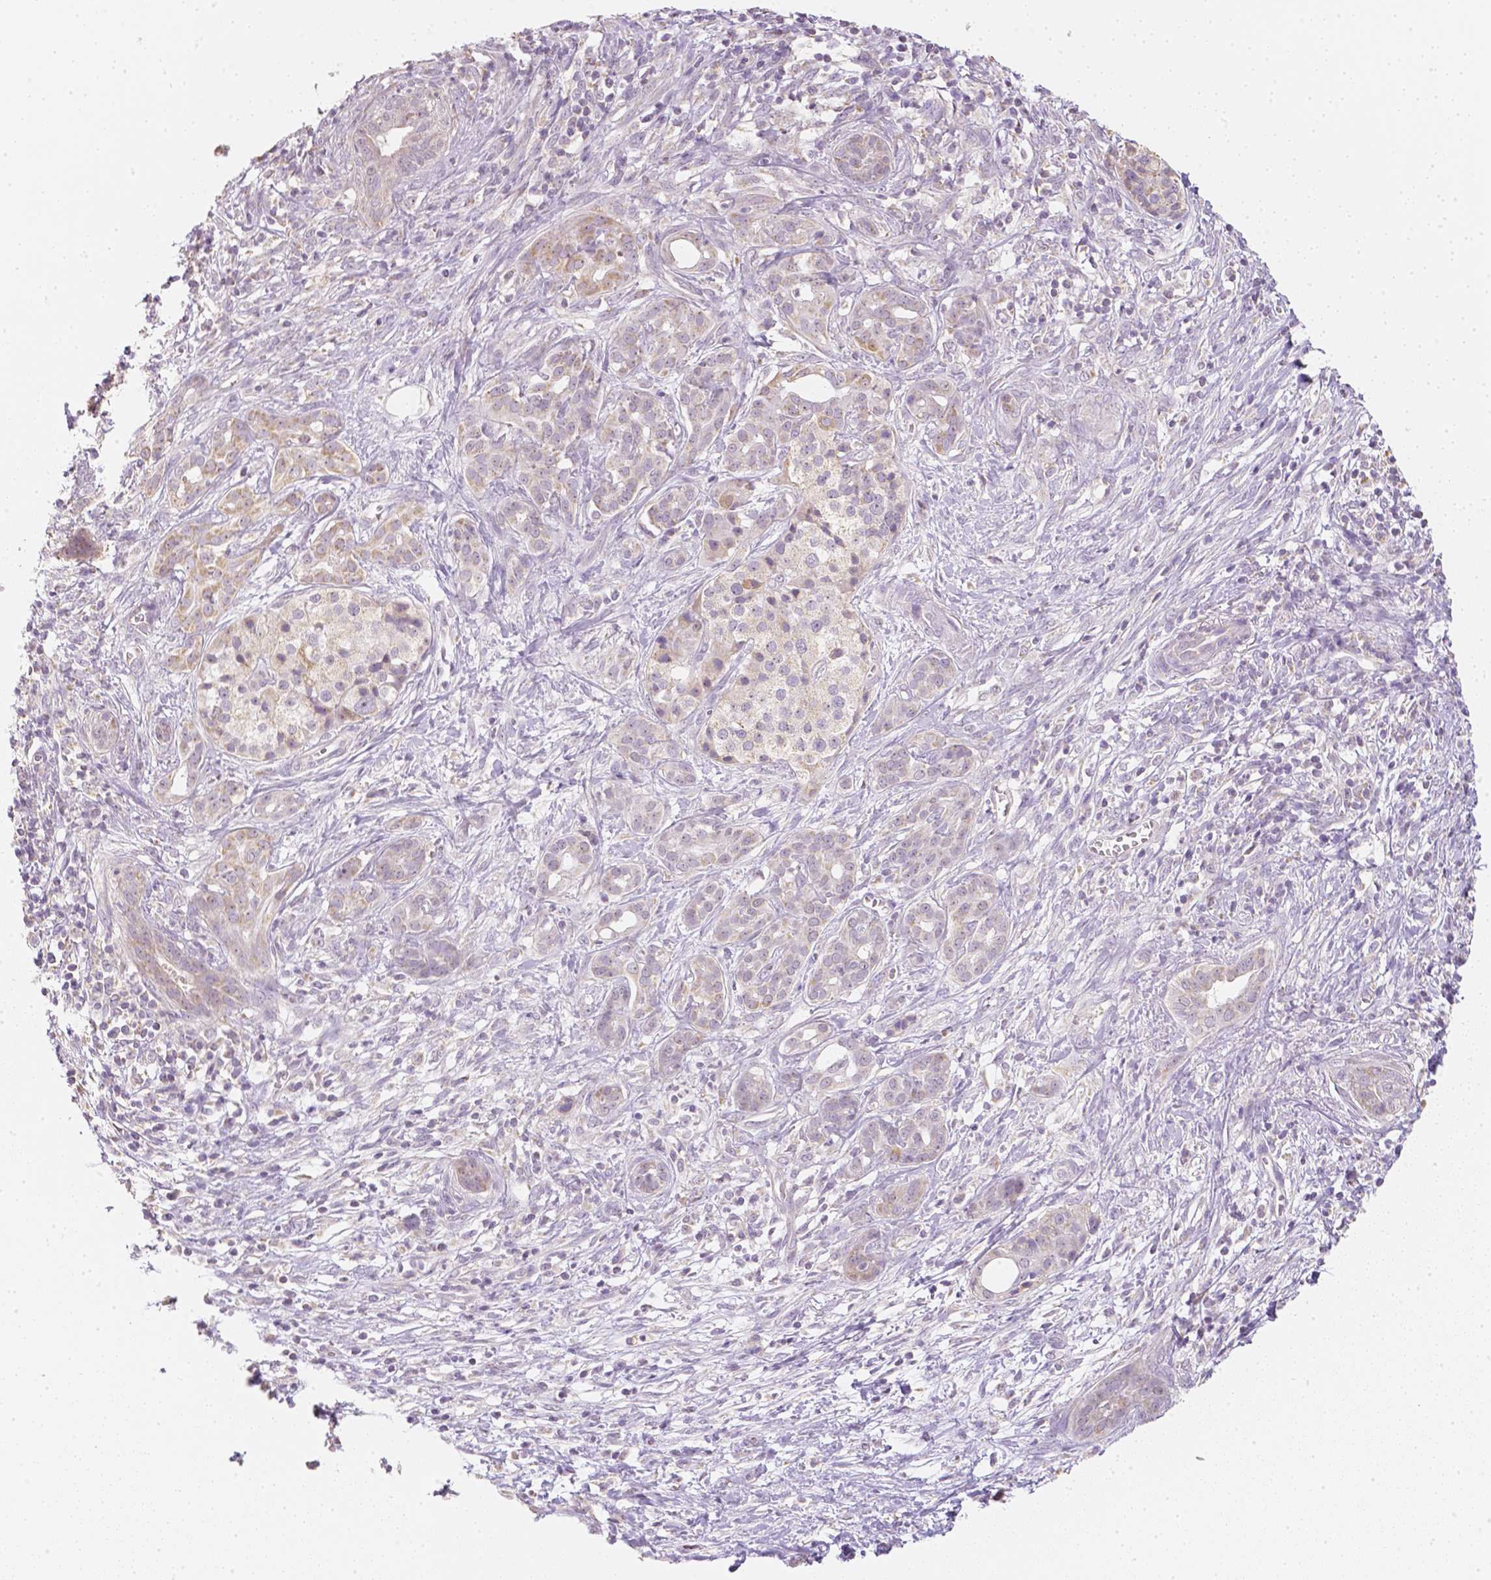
{"staining": {"intensity": "weak", "quantity": ">75%", "location": "cytoplasmic/membranous"}, "tissue": "pancreatic cancer", "cell_type": "Tumor cells", "image_type": "cancer", "snomed": [{"axis": "morphology", "description": "Adenocarcinoma, NOS"}, {"axis": "topography", "description": "Pancreas"}], "caption": "This photomicrograph demonstrates adenocarcinoma (pancreatic) stained with IHC to label a protein in brown. The cytoplasmic/membranous of tumor cells show weak positivity for the protein. Nuclei are counter-stained blue.", "gene": "NVL", "patient": {"sex": "male", "age": 61}}